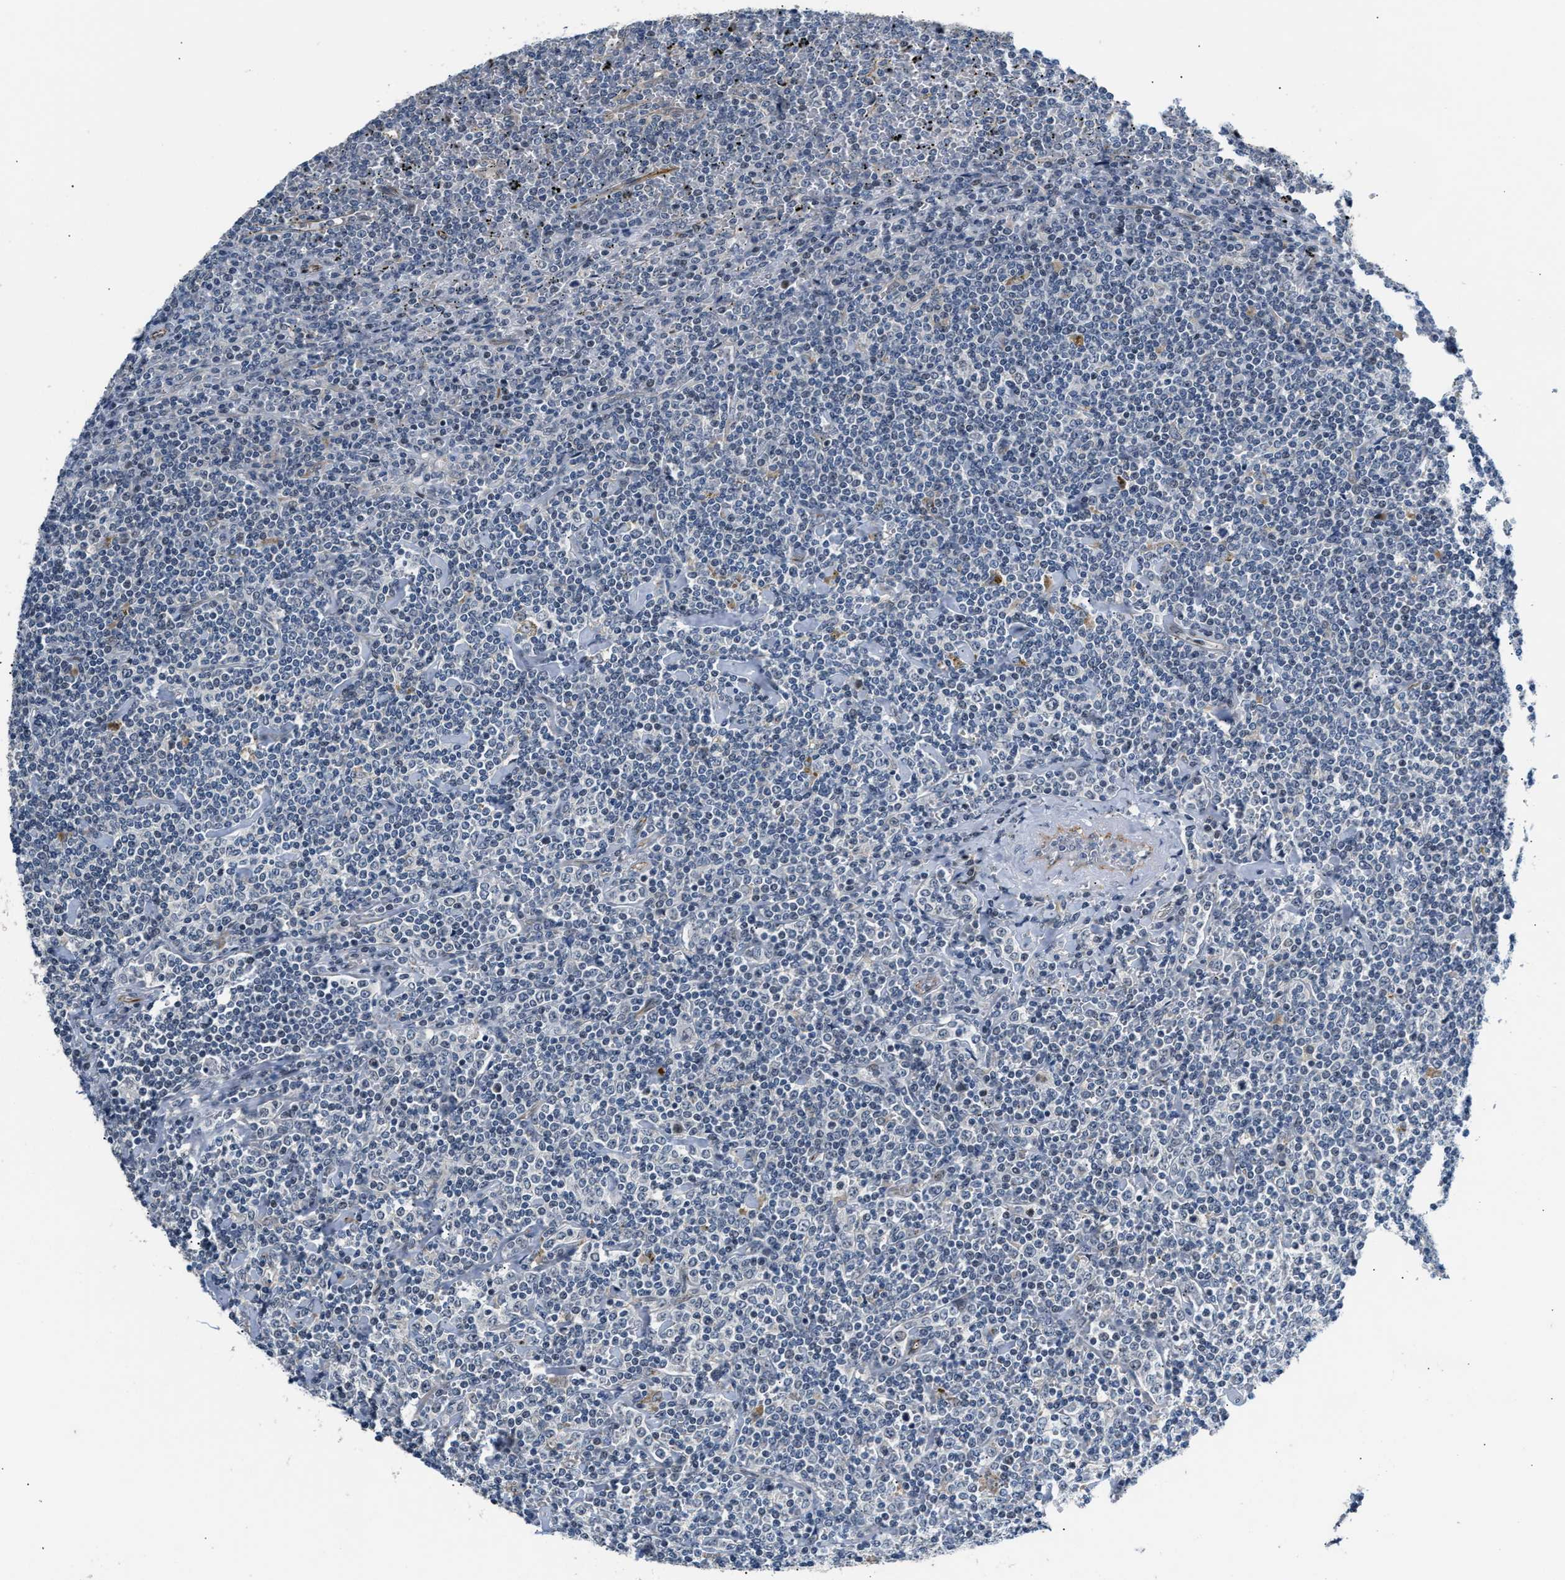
{"staining": {"intensity": "negative", "quantity": "none", "location": "none"}, "tissue": "lymphoma", "cell_type": "Tumor cells", "image_type": "cancer", "snomed": [{"axis": "morphology", "description": "Malignant lymphoma, non-Hodgkin's type, Low grade"}, {"axis": "topography", "description": "Spleen"}], "caption": "Lymphoma stained for a protein using immunohistochemistry (IHC) reveals no positivity tumor cells.", "gene": "PPM1H", "patient": {"sex": "female", "age": 19}}